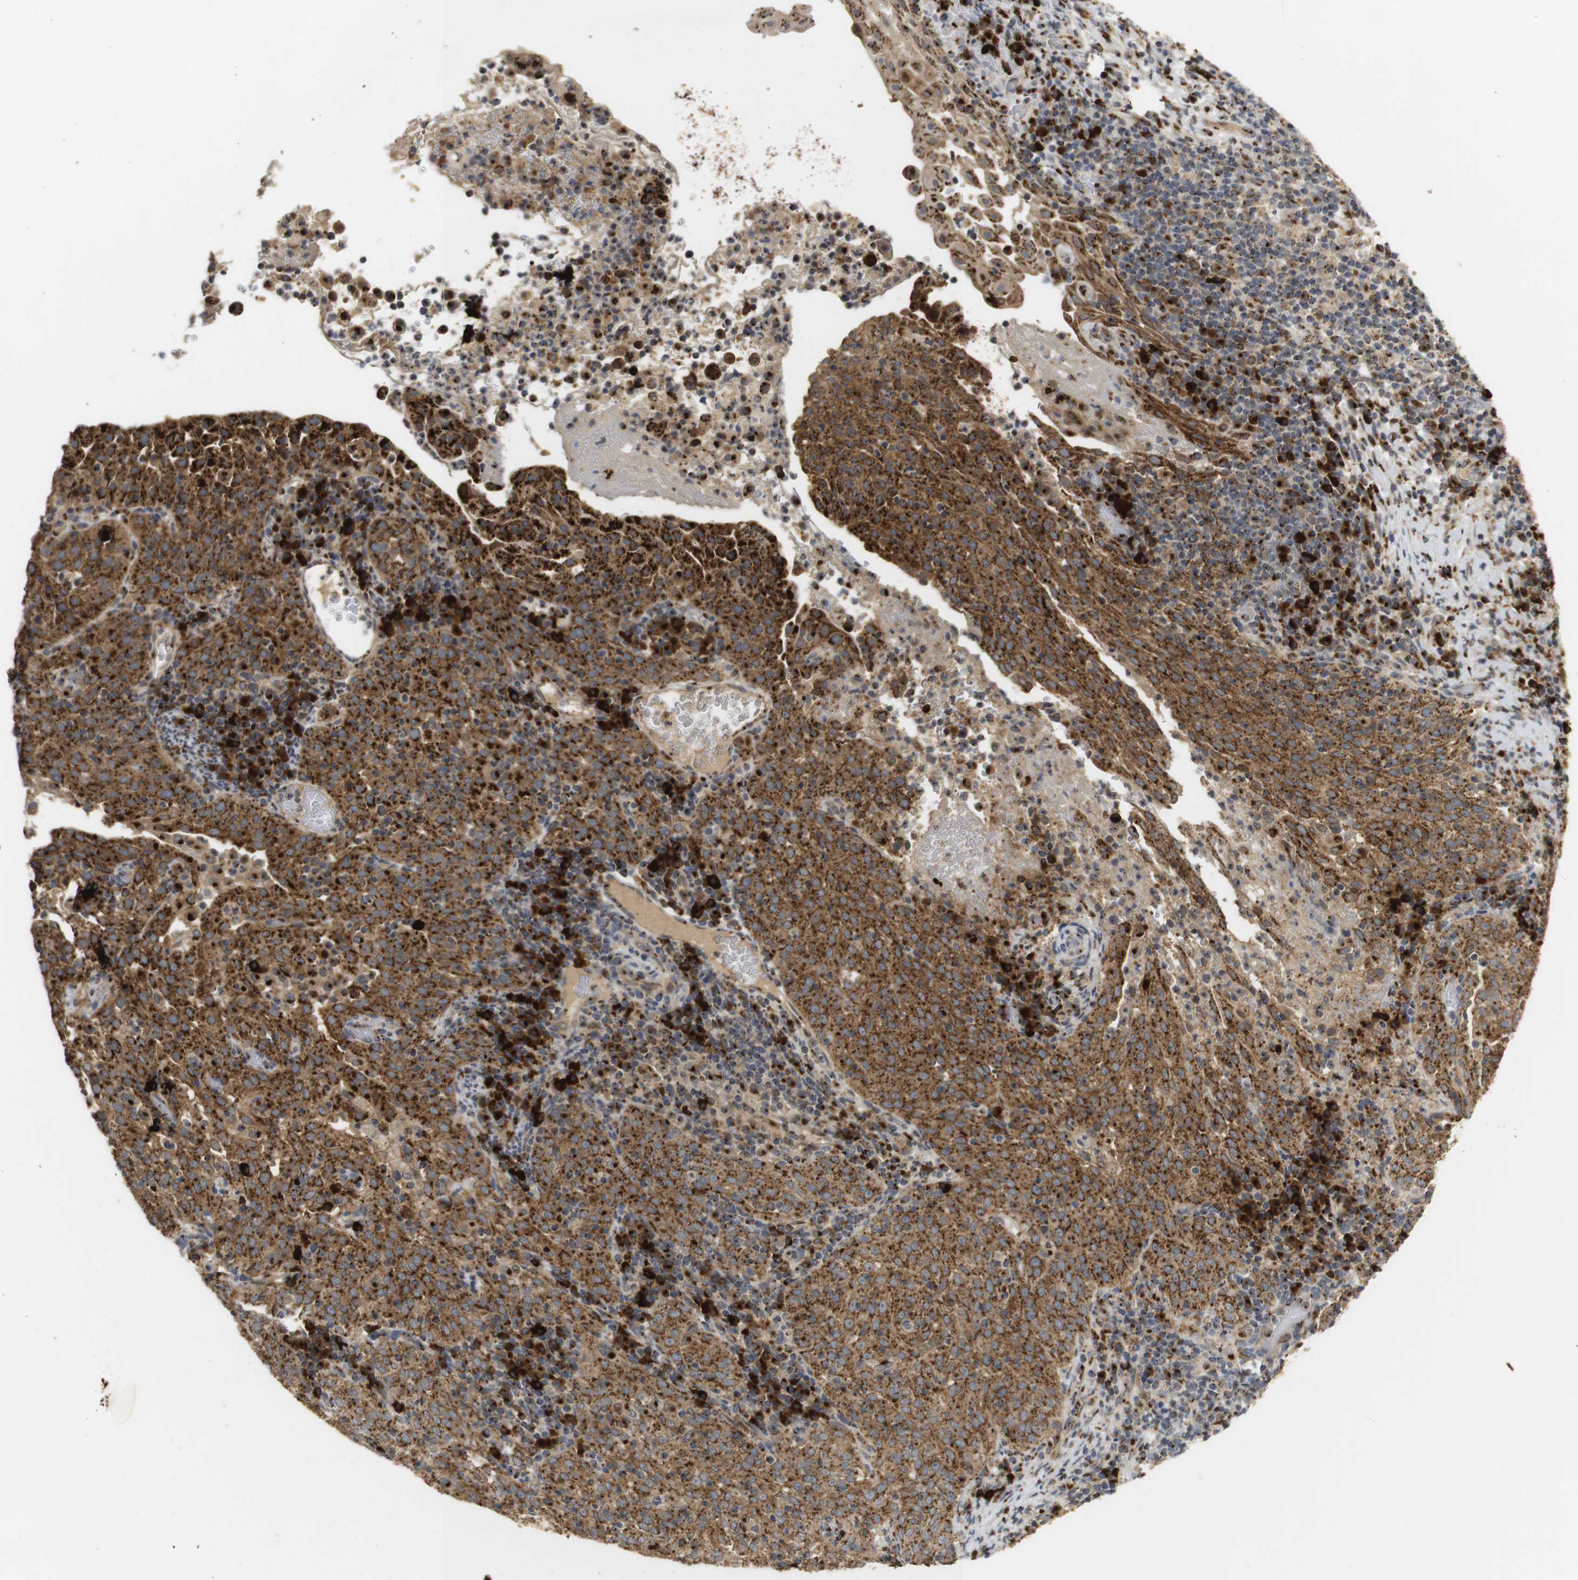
{"staining": {"intensity": "strong", "quantity": ">75%", "location": "cytoplasmic/membranous"}, "tissue": "cervical cancer", "cell_type": "Tumor cells", "image_type": "cancer", "snomed": [{"axis": "morphology", "description": "Squamous cell carcinoma, NOS"}, {"axis": "topography", "description": "Cervix"}], "caption": "Protein staining reveals strong cytoplasmic/membranous expression in approximately >75% of tumor cells in cervical cancer.", "gene": "ZFPL1", "patient": {"sex": "female", "age": 51}}